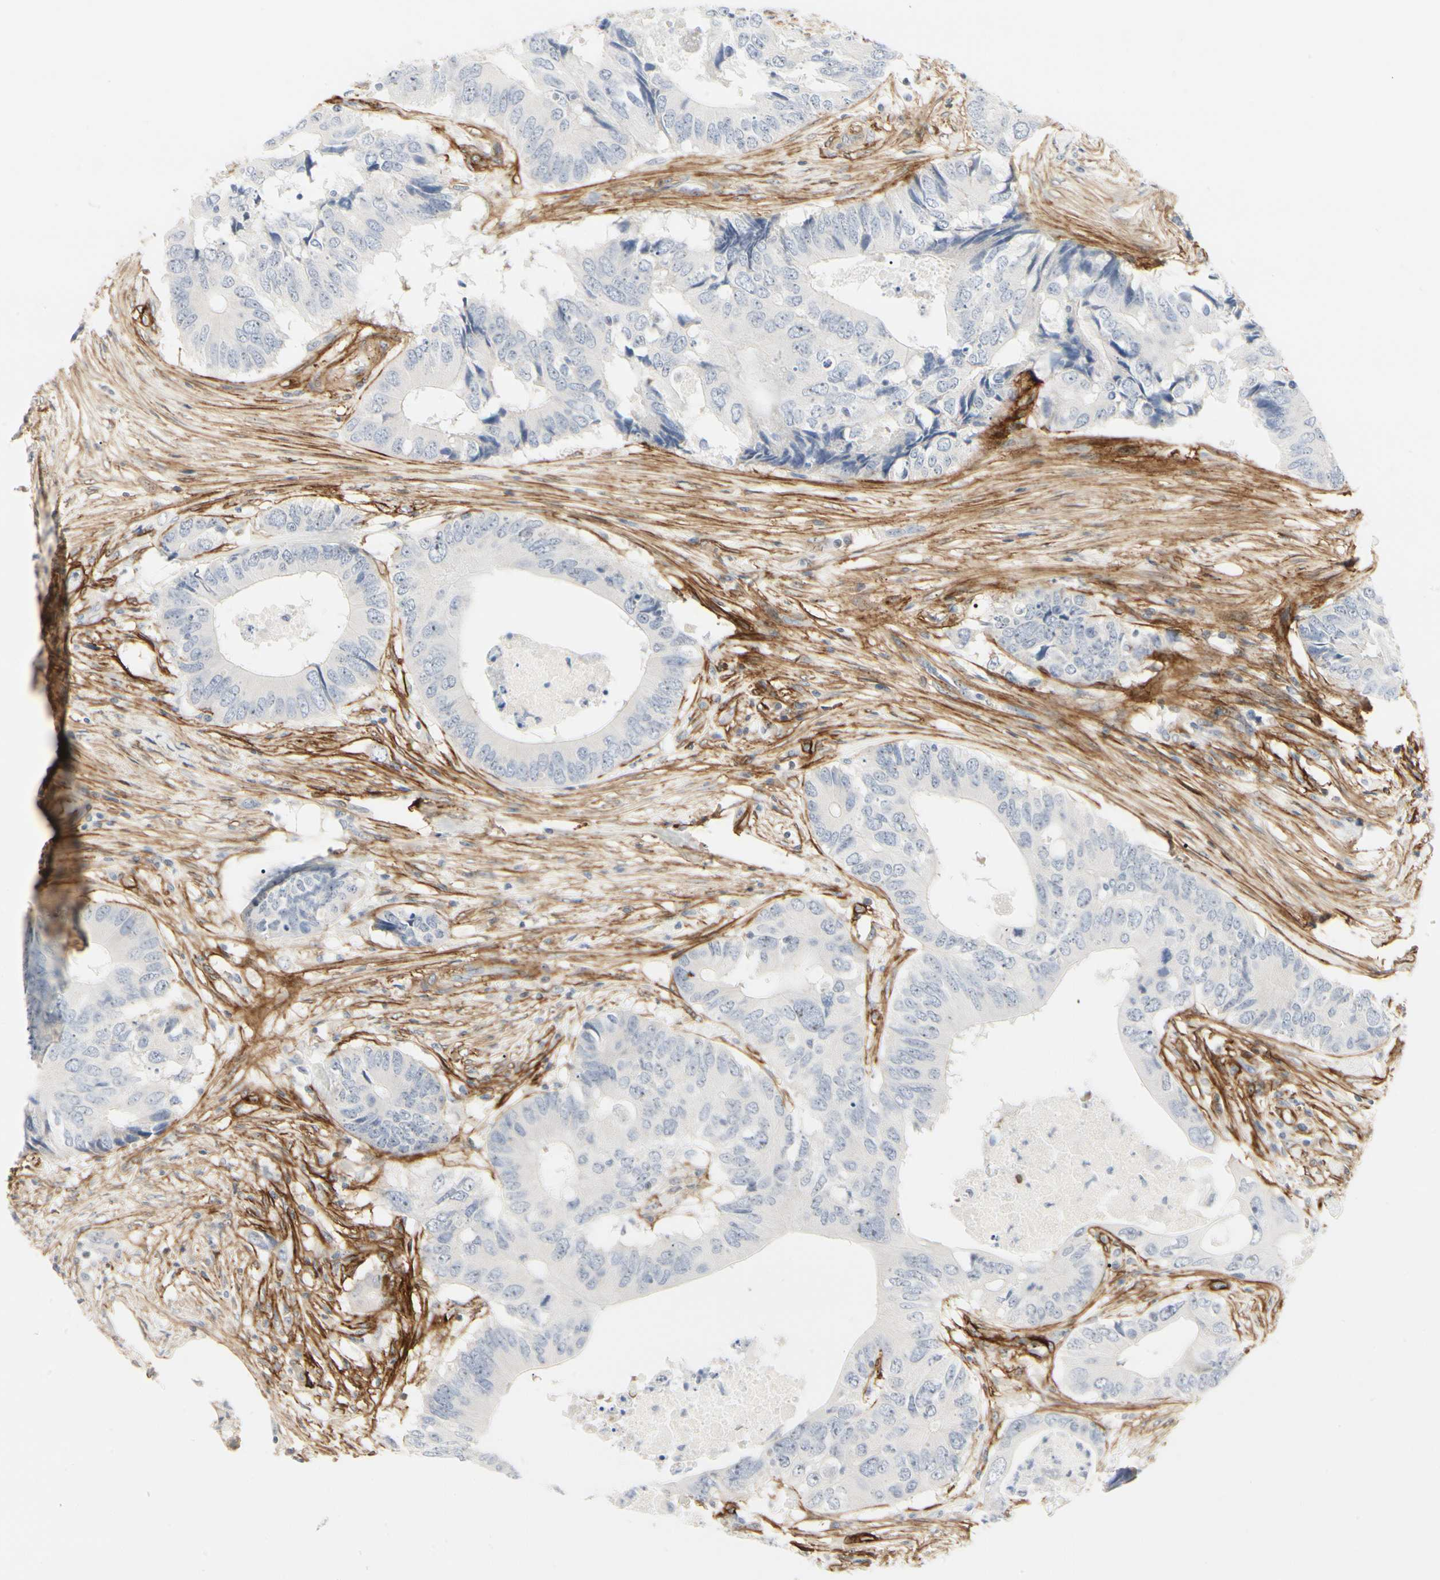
{"staining": {"intensity": "negative", "quantity": "none", "location": "none"}, "tissue": "colorectal cancer", "cell_type": "Tumor cells", "image_type": "cancer", "snomed": [{"axis": "morphology", "description": "Adenocarcinoma, NOS"}, {"axis": "topography", "description": "Colon"}], "caption": "Micrograph shows no significant protein staining in tumor cells of colorectal adenocarcinoma.", "gene": "GGT5", "patient": {"sex": "male", "age": 71}}